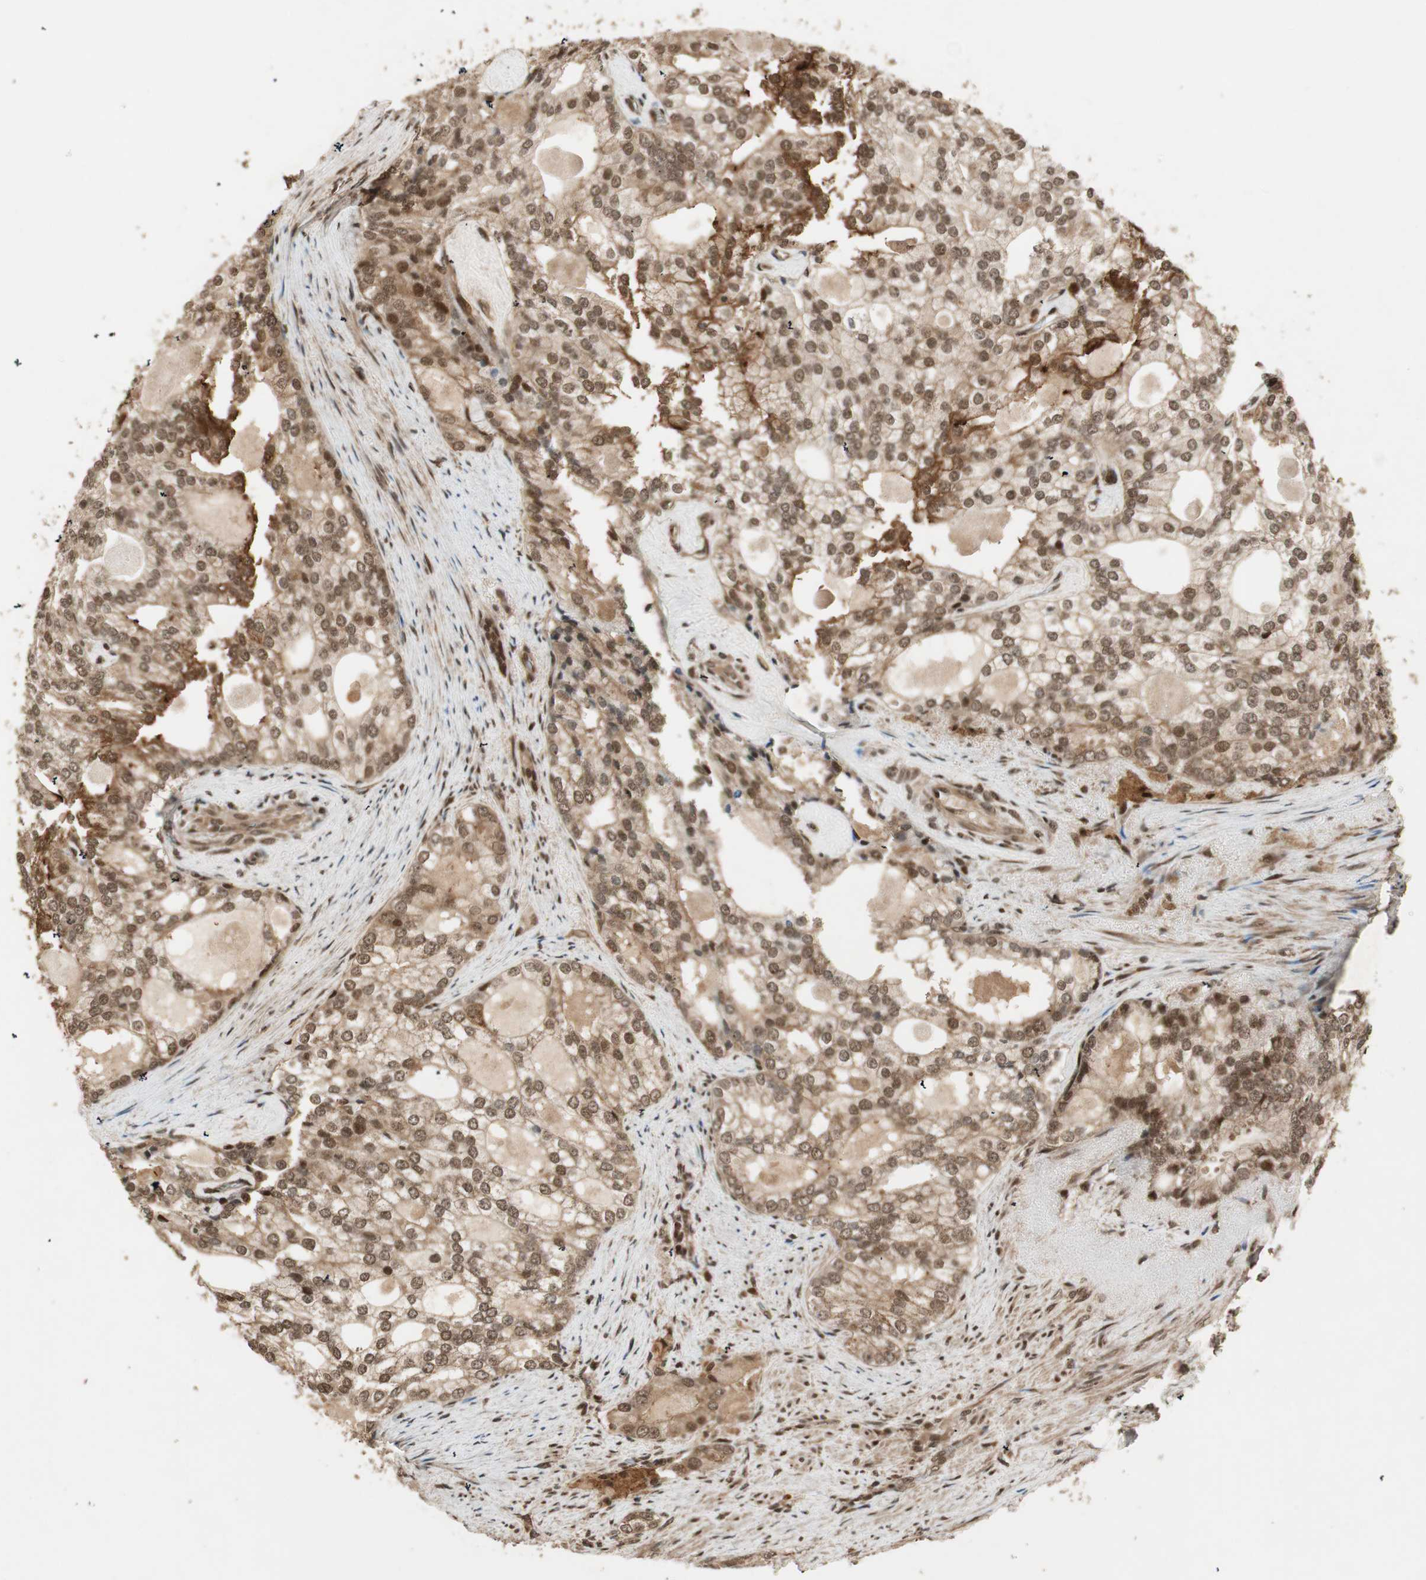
{"staining": {"intensity": "moderate", "quantity": ">75%", "location": "cytoplasmic/membranous,nuclear"}, "tissue": "prostate cancer", "cell_type": "Tumor cells", "image_type": "cancer", "snomed": [{"axis": "morphology", "description": "Adenocarcinoma, High grade"}, {"axis": "topography", "description": "Prostate"}], "caption": "High-power microscopy captured an IHC photomicrograph of adenocarcinoma (high-grade) (prostate), revealing moderate cytoplasmic/membranous and nuclear positivity in approximately >75% of tumor cells.", "gene": "RPA3", "patient": {"sex": "male", "age": 66}}